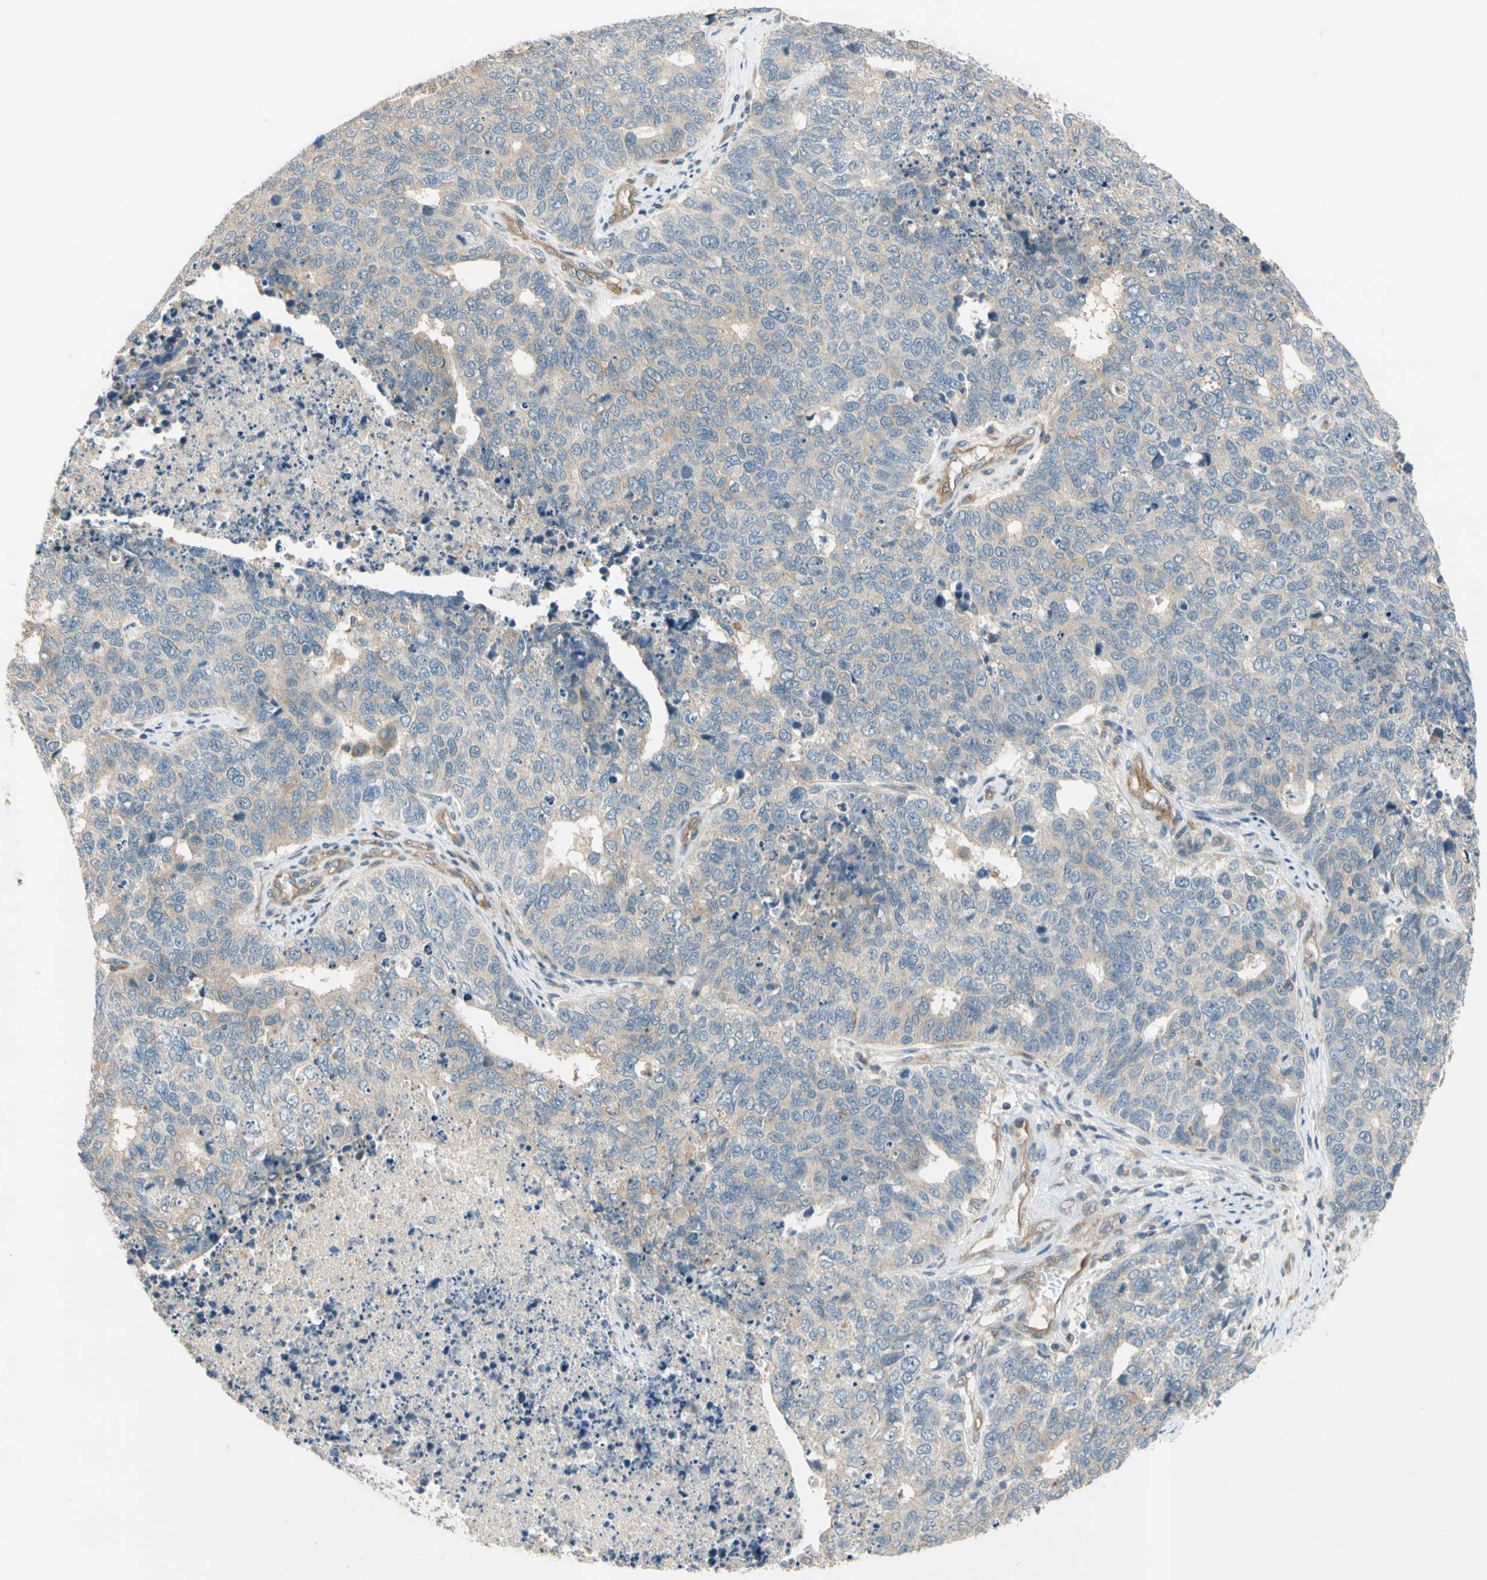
{"staining": {"intensity": "weak", "quantity": "25%-75%", "location": "cytoplasmic/membranous"}, "tissue": "cervical cancer", "cell_type": "Tumor cells", "image_type": "cancer", "snomed": [{"axis": "morphology", "description": "Squamous cell carcinoma, NOS"}, {"axis": "topography", "description": "Cervix"}], "caption": "Cervical squamous cell carcinoma was stained to show a protein in brown. There is low levels of weak cytoplasmic/membranous positivity in about 25%-75% of tumor cells. (brown staining indicates protein expression, while blue staining denotes nuclei).", "gene": "GATD1", "patient": {"sex": "female", "age": 63}}